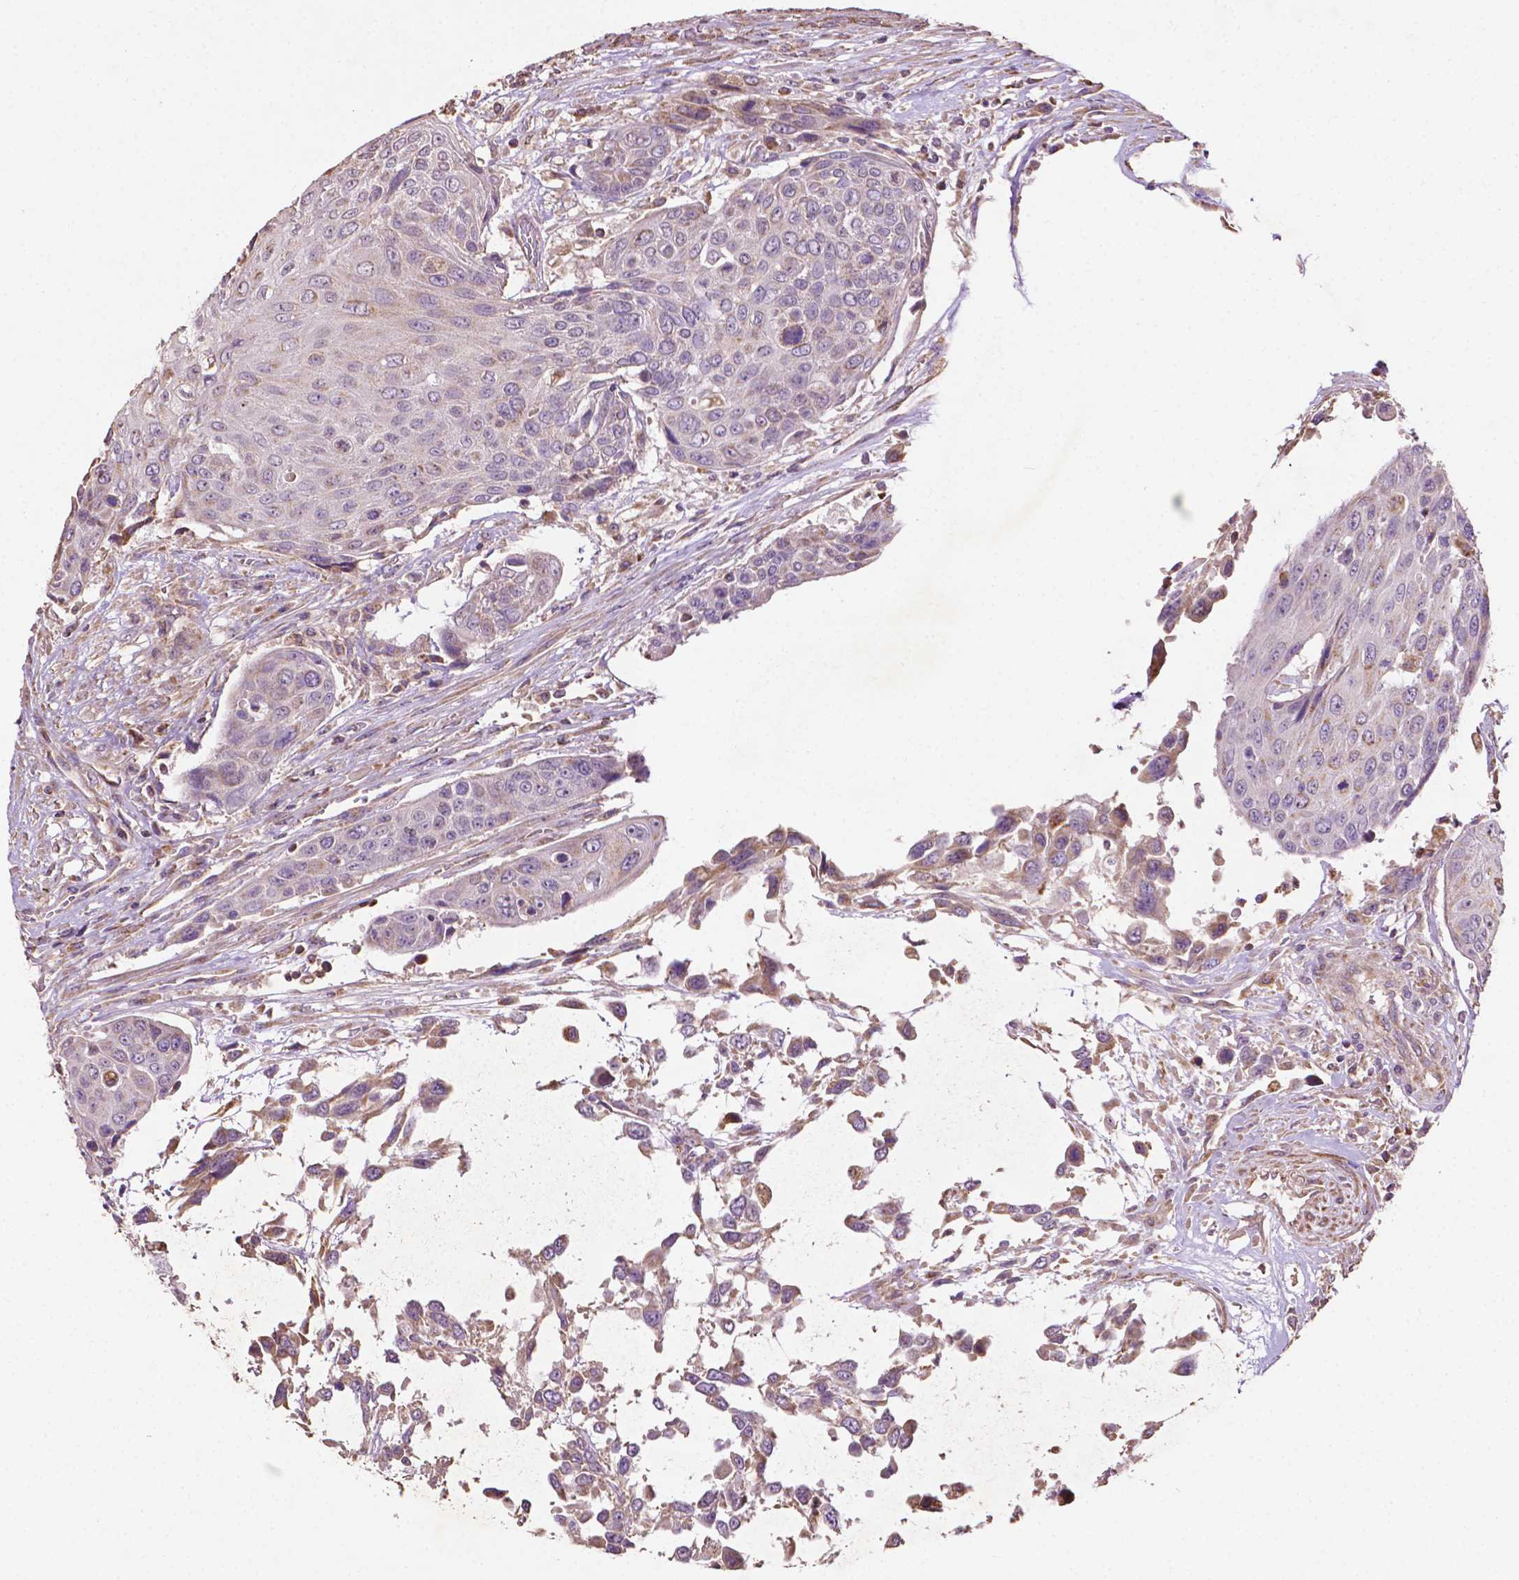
{"staining": {"intensity": "negative", "quantity": "none", "location": "none"}, "tissue": "urothelial cancer", "cell_type": "Tumor cells", "image_type": "cancer", "snomed": [{"axis": "morphology", "description": "Urothelial carcinoma, High grade"}, {"axis": "topography", "description": "Urinary bladder"}], "caption": "Immunohistochemical staining of human high-grade urothelial carcinoma displays no significant expression in tumor cells.", "gene": "LRR1", "patient": {"sex": "female", "age": 70}}